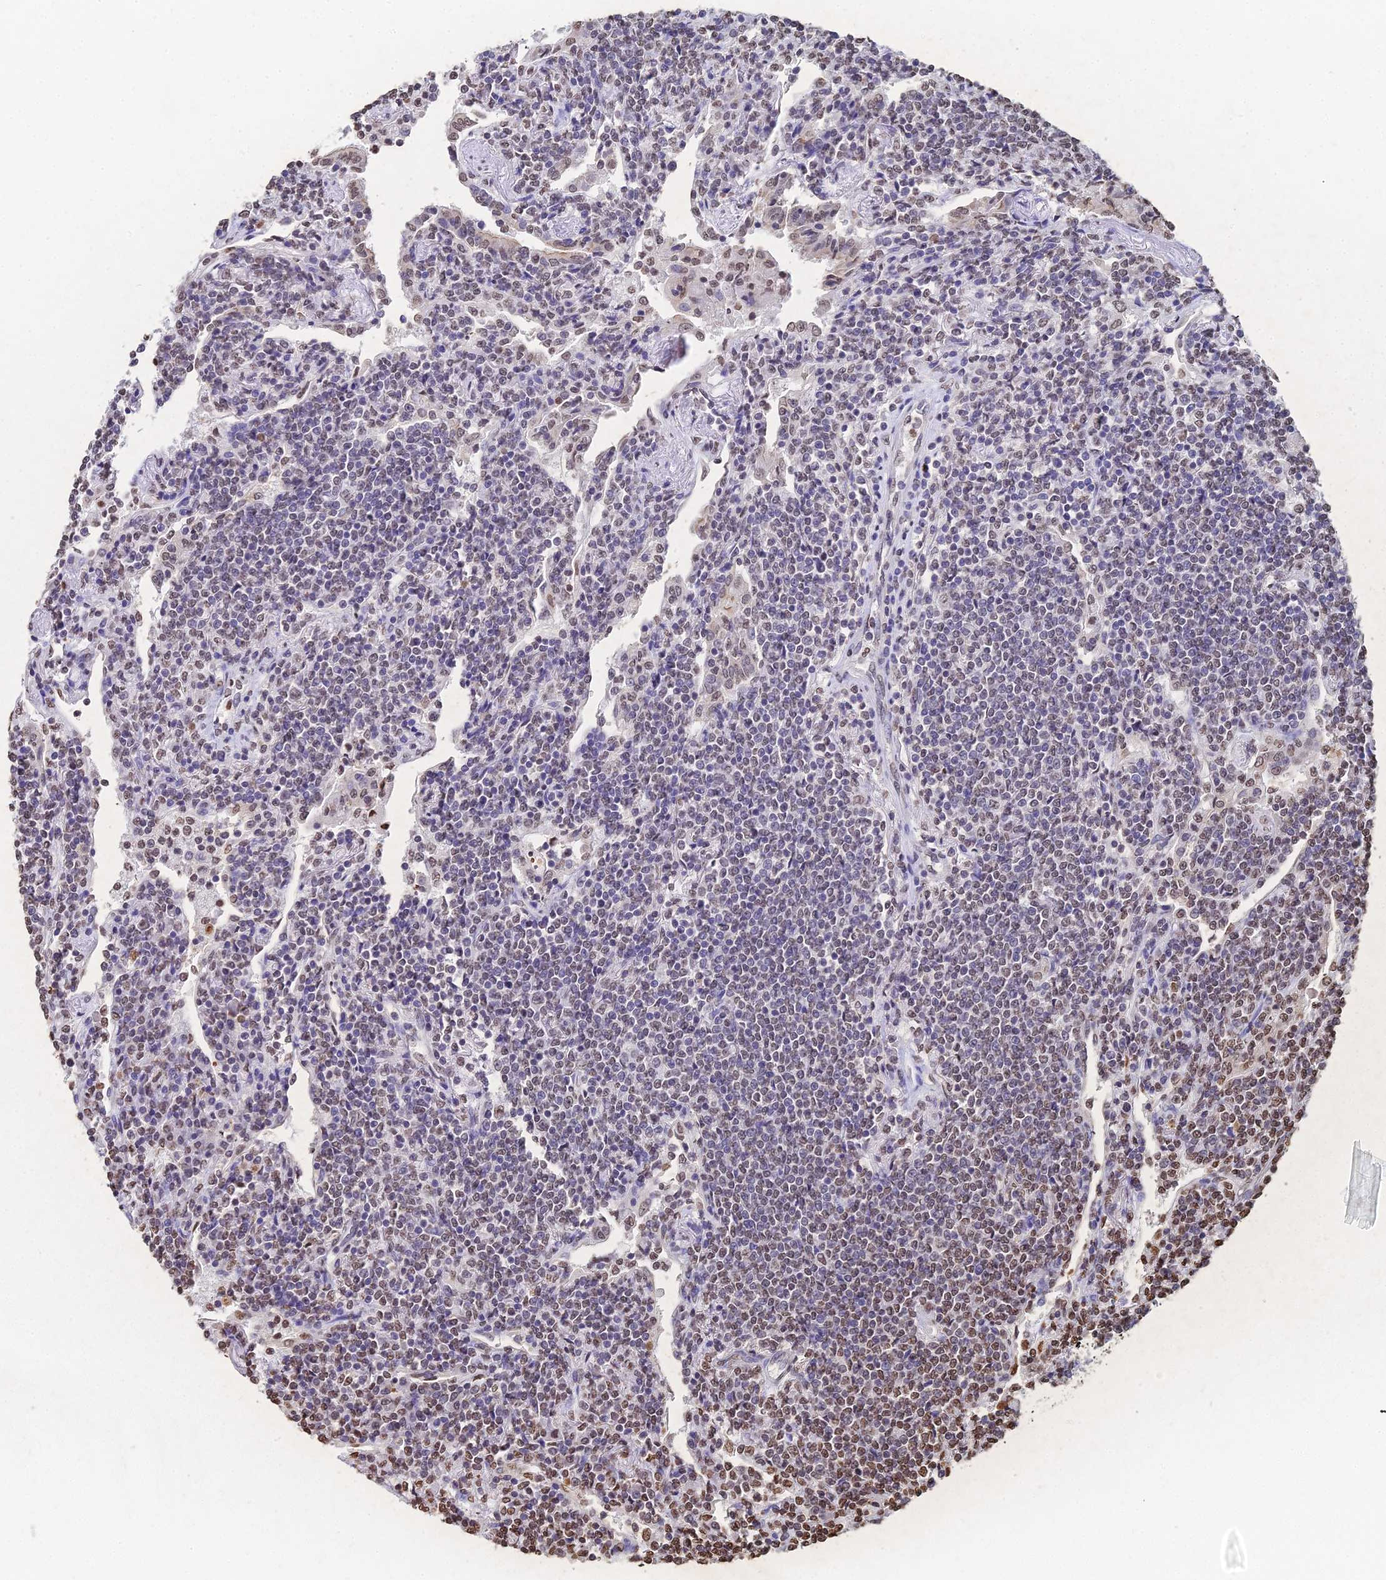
{"staining": {"intensity": "moderate", "quantity": "<25%", "location": "nuclear"}, "tissue": "lymphoma", "cell_type": "Tumor cells", "image_type": "cancer", "snomed": [{"axis": "morphology", "description": "Malignant lymphoma, non-Hodgkin's type, Low grade"}, {"axis": "topography", "description": "Lung"}], "caption": "Low-grade malignant lymphoma, non-Hodgkin's type stained with DAB immunohistochemistry shows low levels of moderate nuclear positivity in approximately <25% of tumor cells.", "gene": "GBP3", "patient": {"sex": "female", "age": 71}}